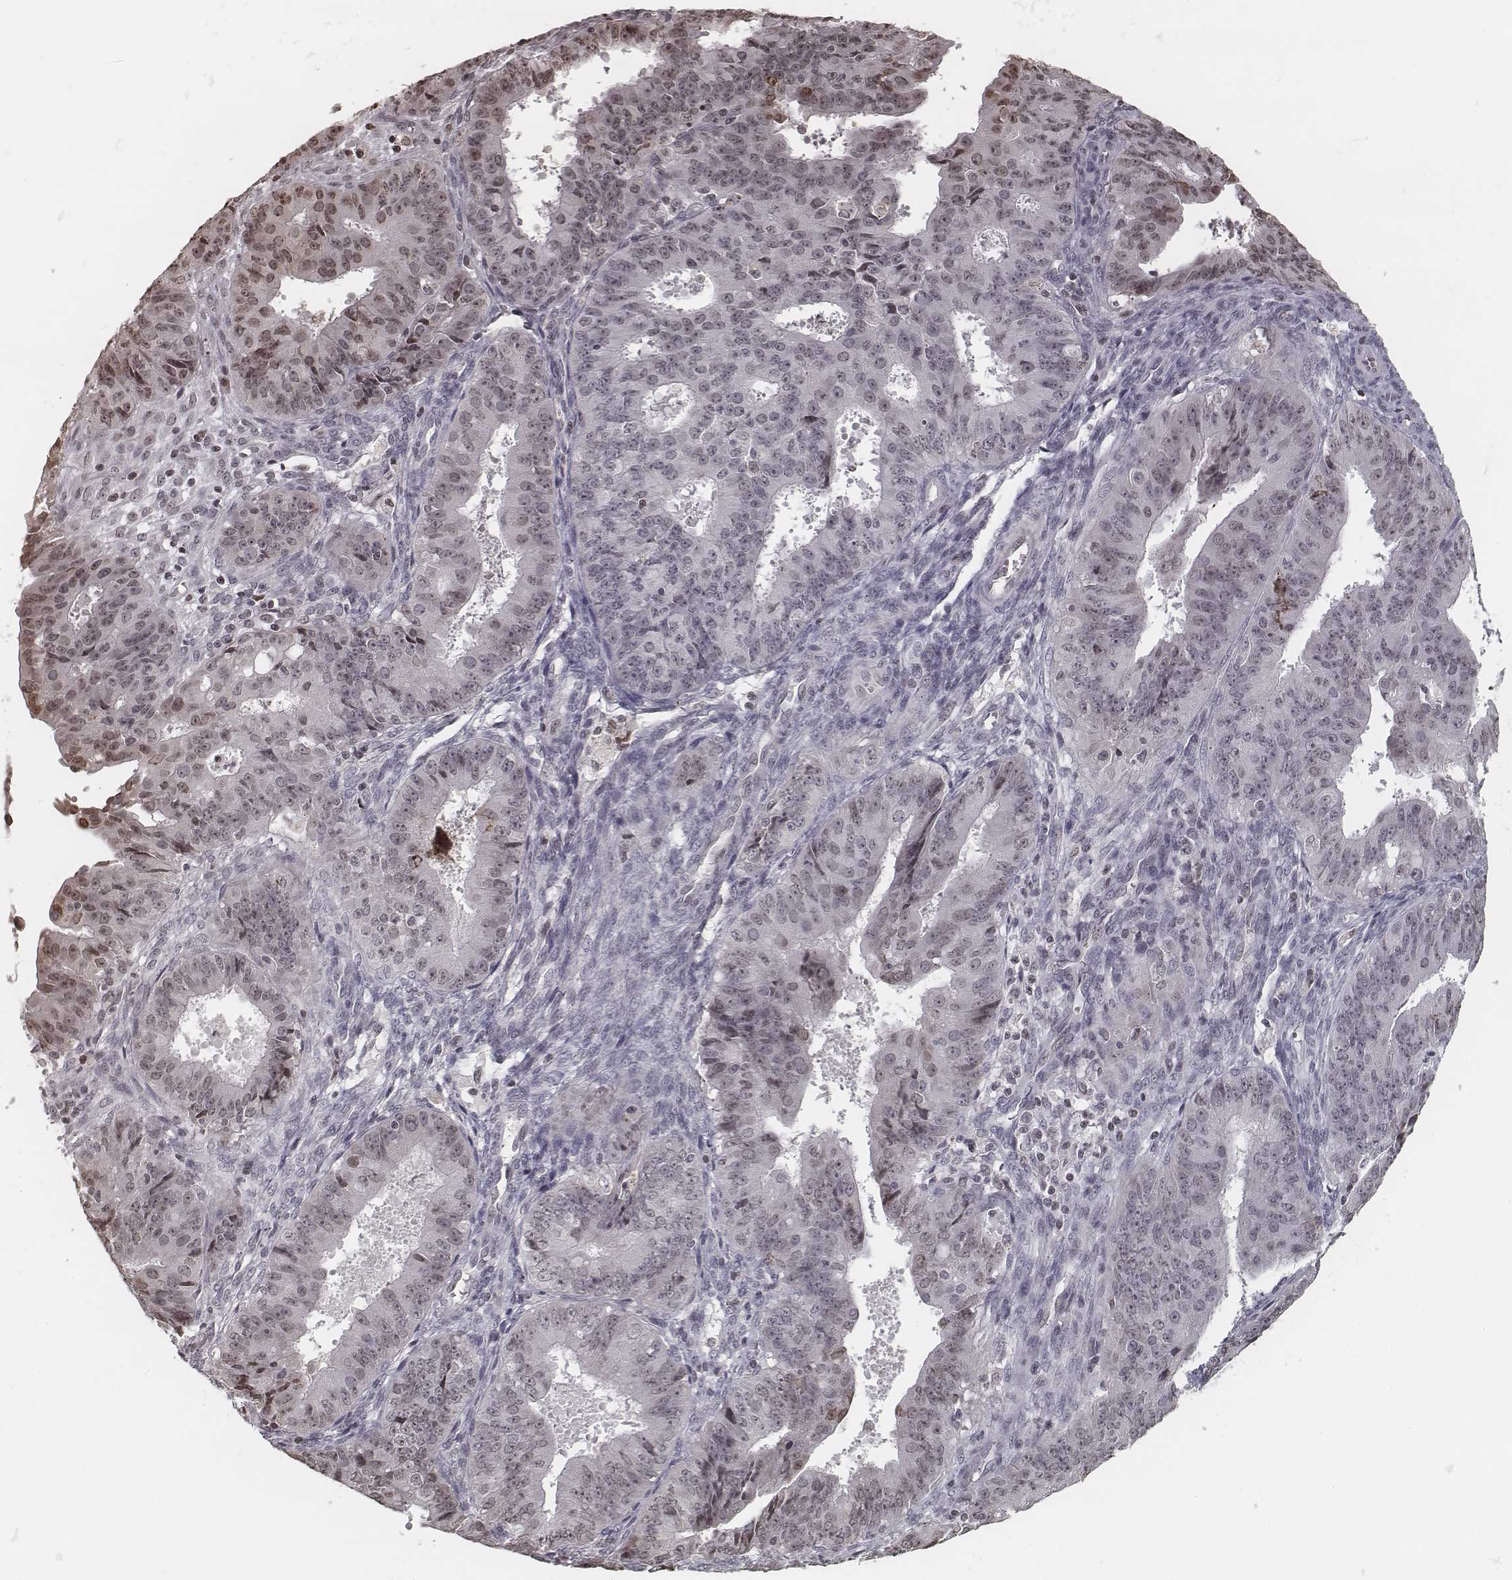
{"staining": {"intensity": "moderate", "quantity": "<25%", "location": "nuclear"}, "tissue": "ovarian cancer", "cell_type": "Tumor cells", "image_type": "cancer", "snomed": [{"axis": "morphology", "description": "Carcinoma, endometroid"}, {"axis": "topography", "description": "Ovary"}], "caption": "Endometroid carcinoma (ovarian) stained for a protein (brown) demonstrates moderate nuclear positive positivity in approximately <25% of tumor cells.", "gene": "HMGA2", "patient": {"sex": "female", "age": 42}}